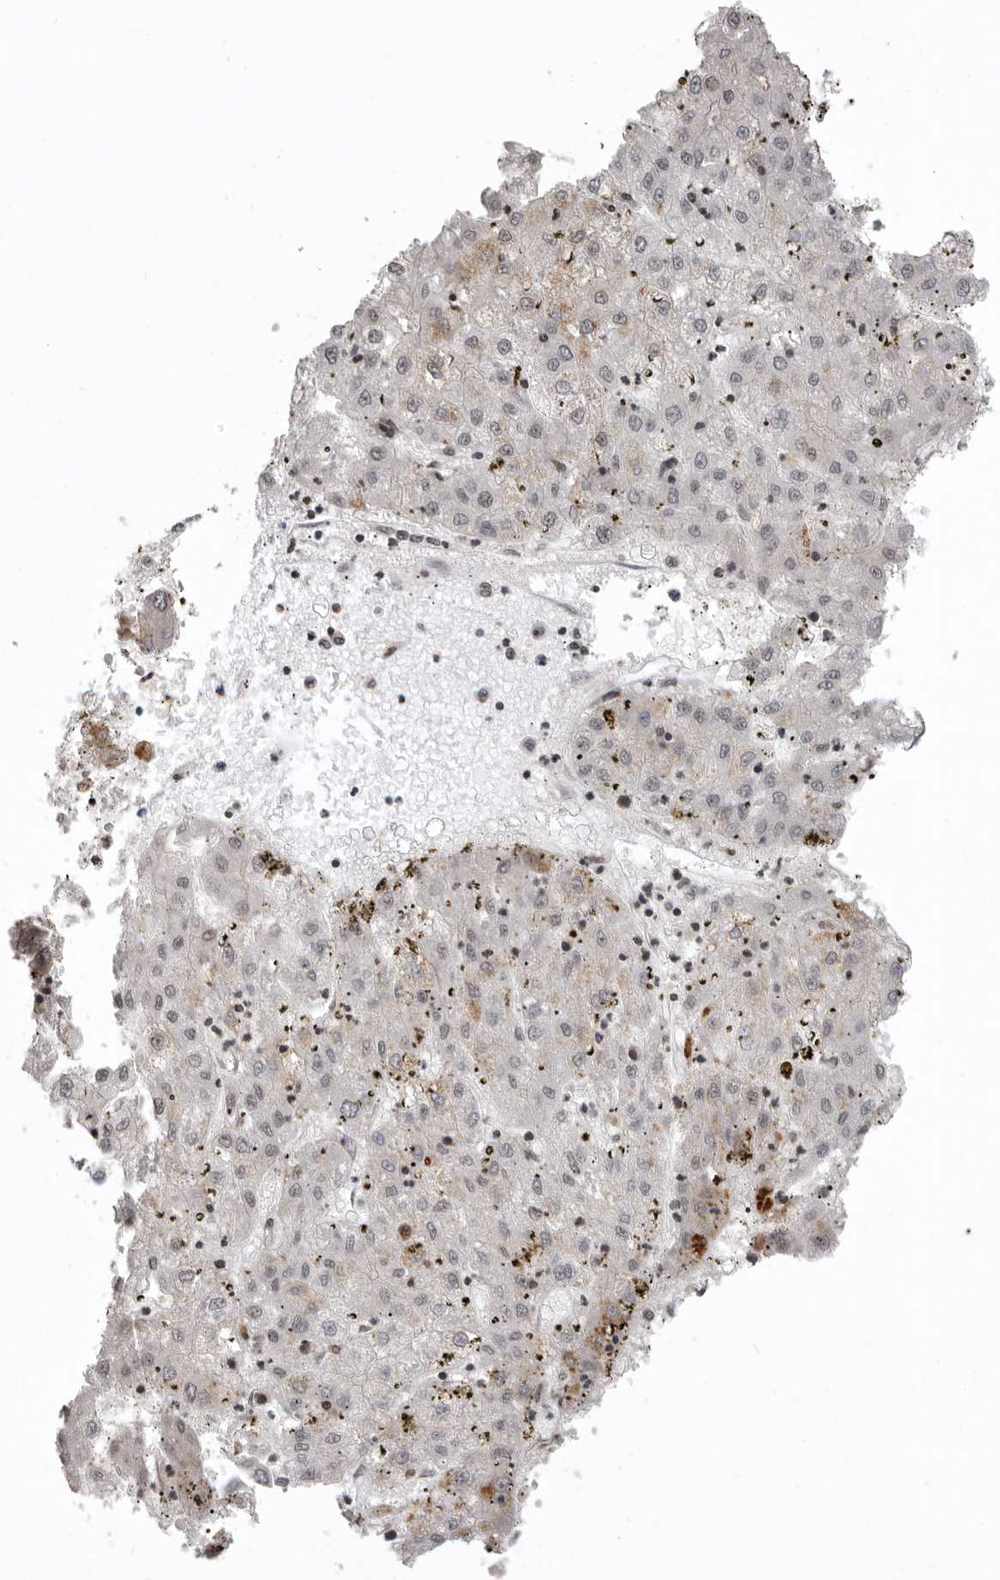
{"staining": {"intensity": "weak", "quantity": ">75%", "location": "nuclear"}, "tissue": "liver cancer", "cell_type": "Tumor cells", "image_type": "cancer", "snomed": [{"axis": "morphology", "description": "Carcinoma, Hepatocellular, NOS"}, {"axis": "topography", "description": "Liver"}], "caption": "An IHC photomicrograph of neoplastic tissue is shown. Protein staining in brown shows weak nuclear positivity in liver cancer within tumor cells.", "gene": "AZIN1", "patient": {"sex": "male", "age": 72}}